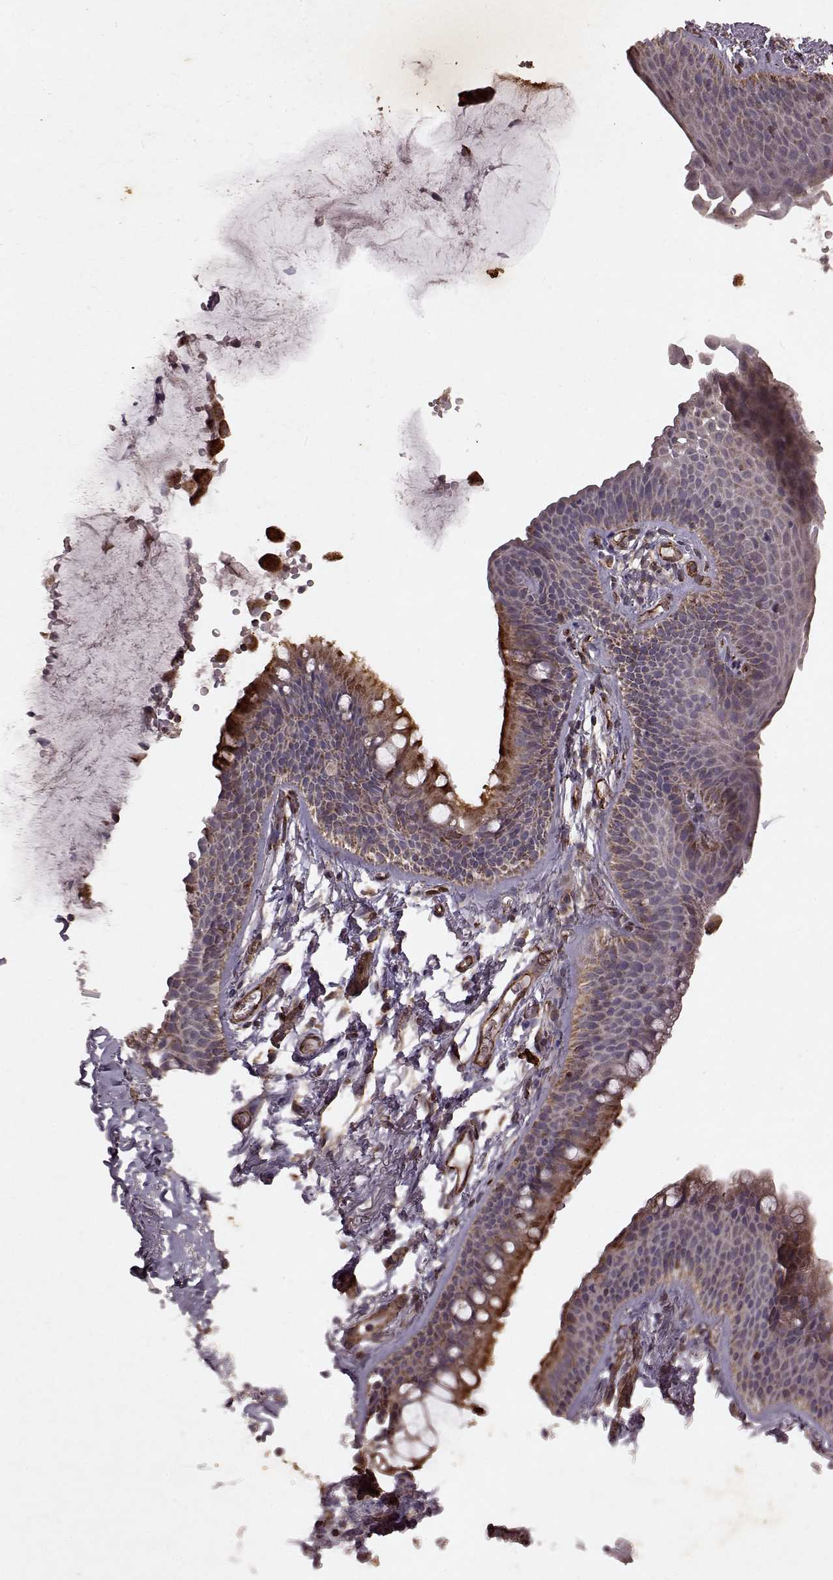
{"staining": {"intensity": "moderate", "quantity": ">75%", "location": "cytoplasmic/membranous"}, "tissue": "soft tissue", "cell_type": "Fibroblasts", "image_type": "normal", "snomed": [{"axis": "morphology", "description": "Normal tissue, NOS"}, {"axis": "topography", "description": "Cartilage tissue"}, {"axis": "topography", "description": "Bronchus"}], "caption": "DAB immunohistochemical staining of benign soft tissue displays moderate cytoplasmic/membranous protein positivity in about >75% of fibroblasts.", "gene": "ENSG00000285130", "patient": {"sex": "female", "age": 79}}